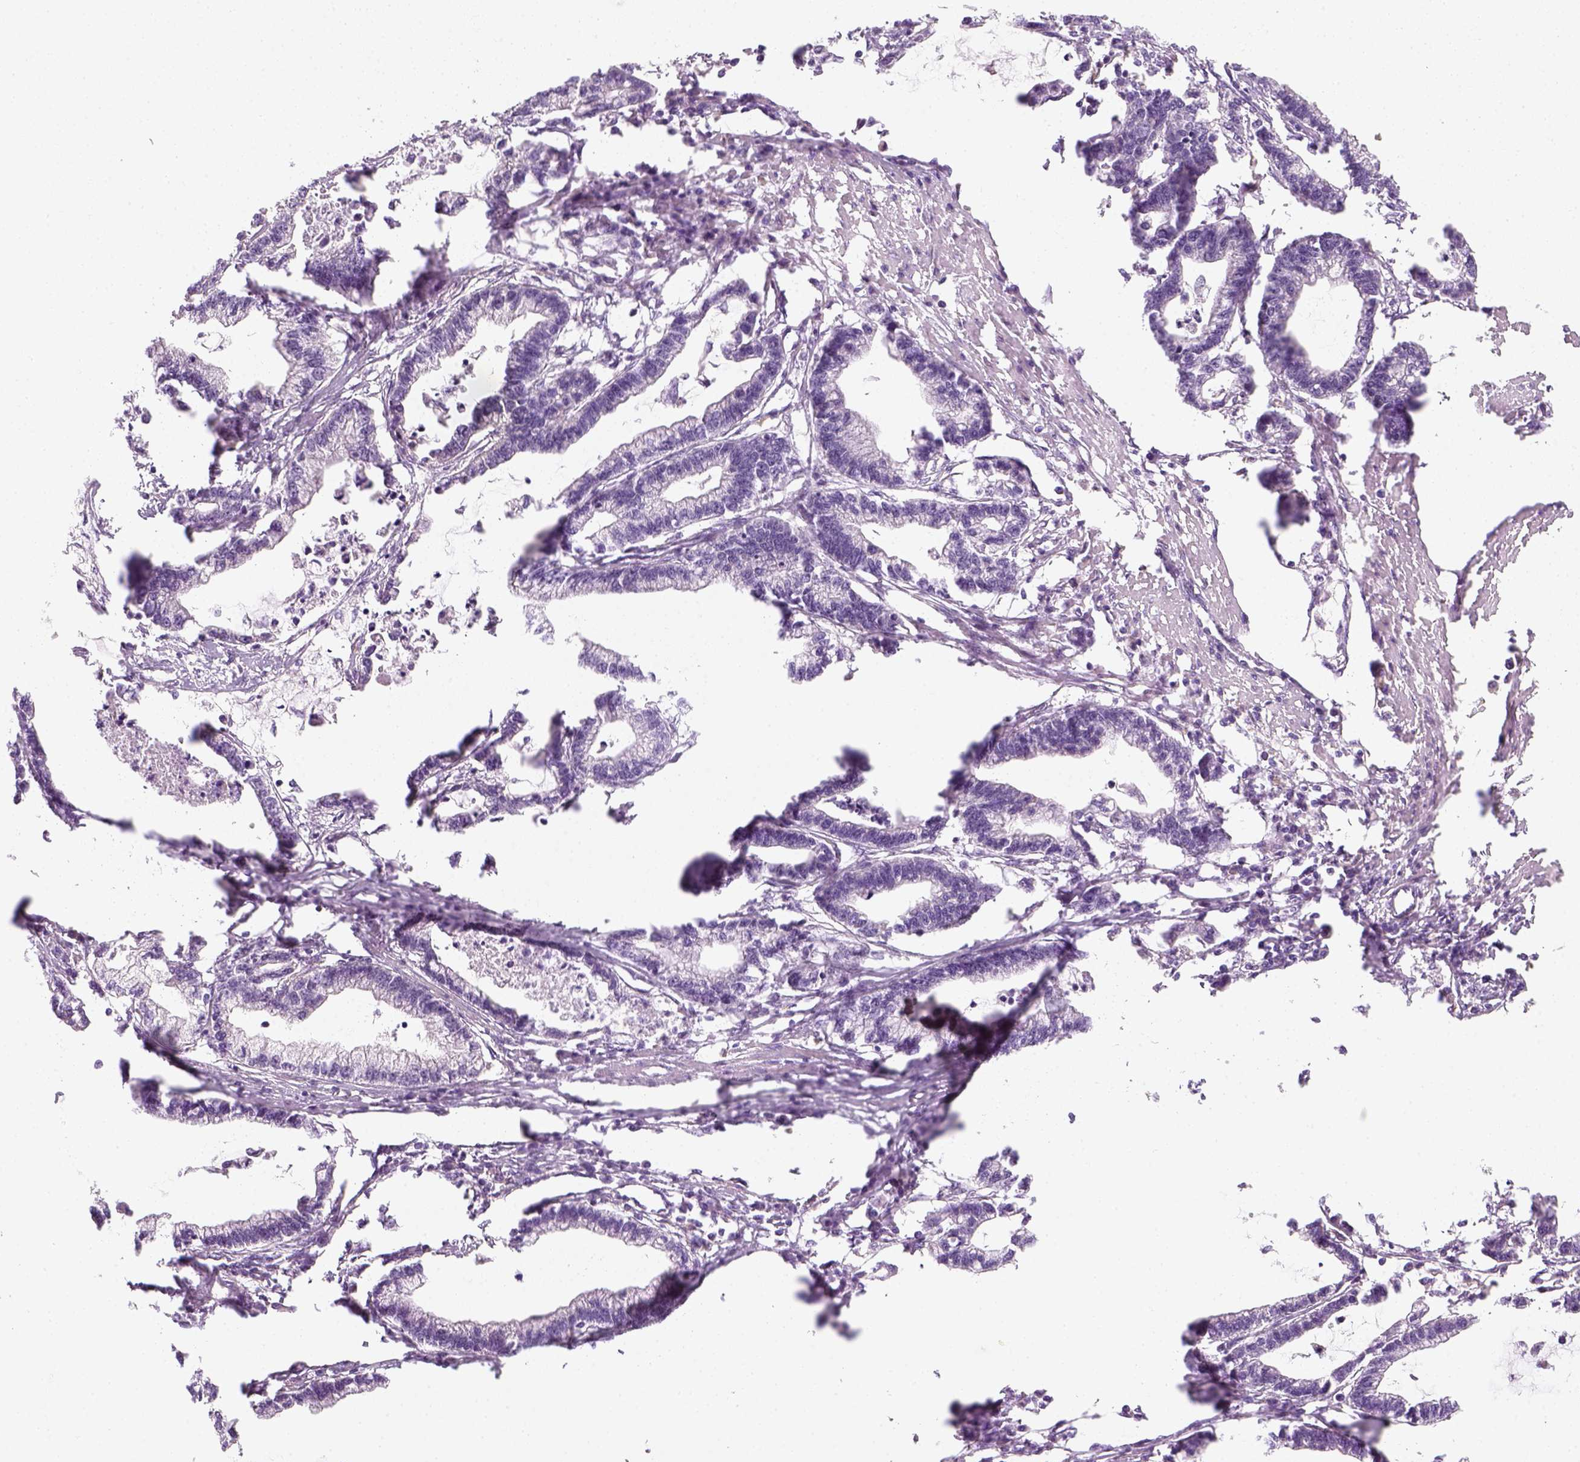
{"staining": {"intensity": "negative", "quantity": "none", "location": "none"}, "tissue": "stomach cancer", "cell_type": "Tumor cells", "image_type": "cancer", "snomed": [{"axis": "morphology", "description": "Adenocarcinoma, NOS"}, {"axis": "topography", "description": "Stomach"}], "caption": "This is an immunohistochemistry (IHC) photomicrograph of adenocarcinoma (stomach). There is no expression in tumor cells.", "gene": "FAM163B", "patient": {"sex": "male", "age": 83}}